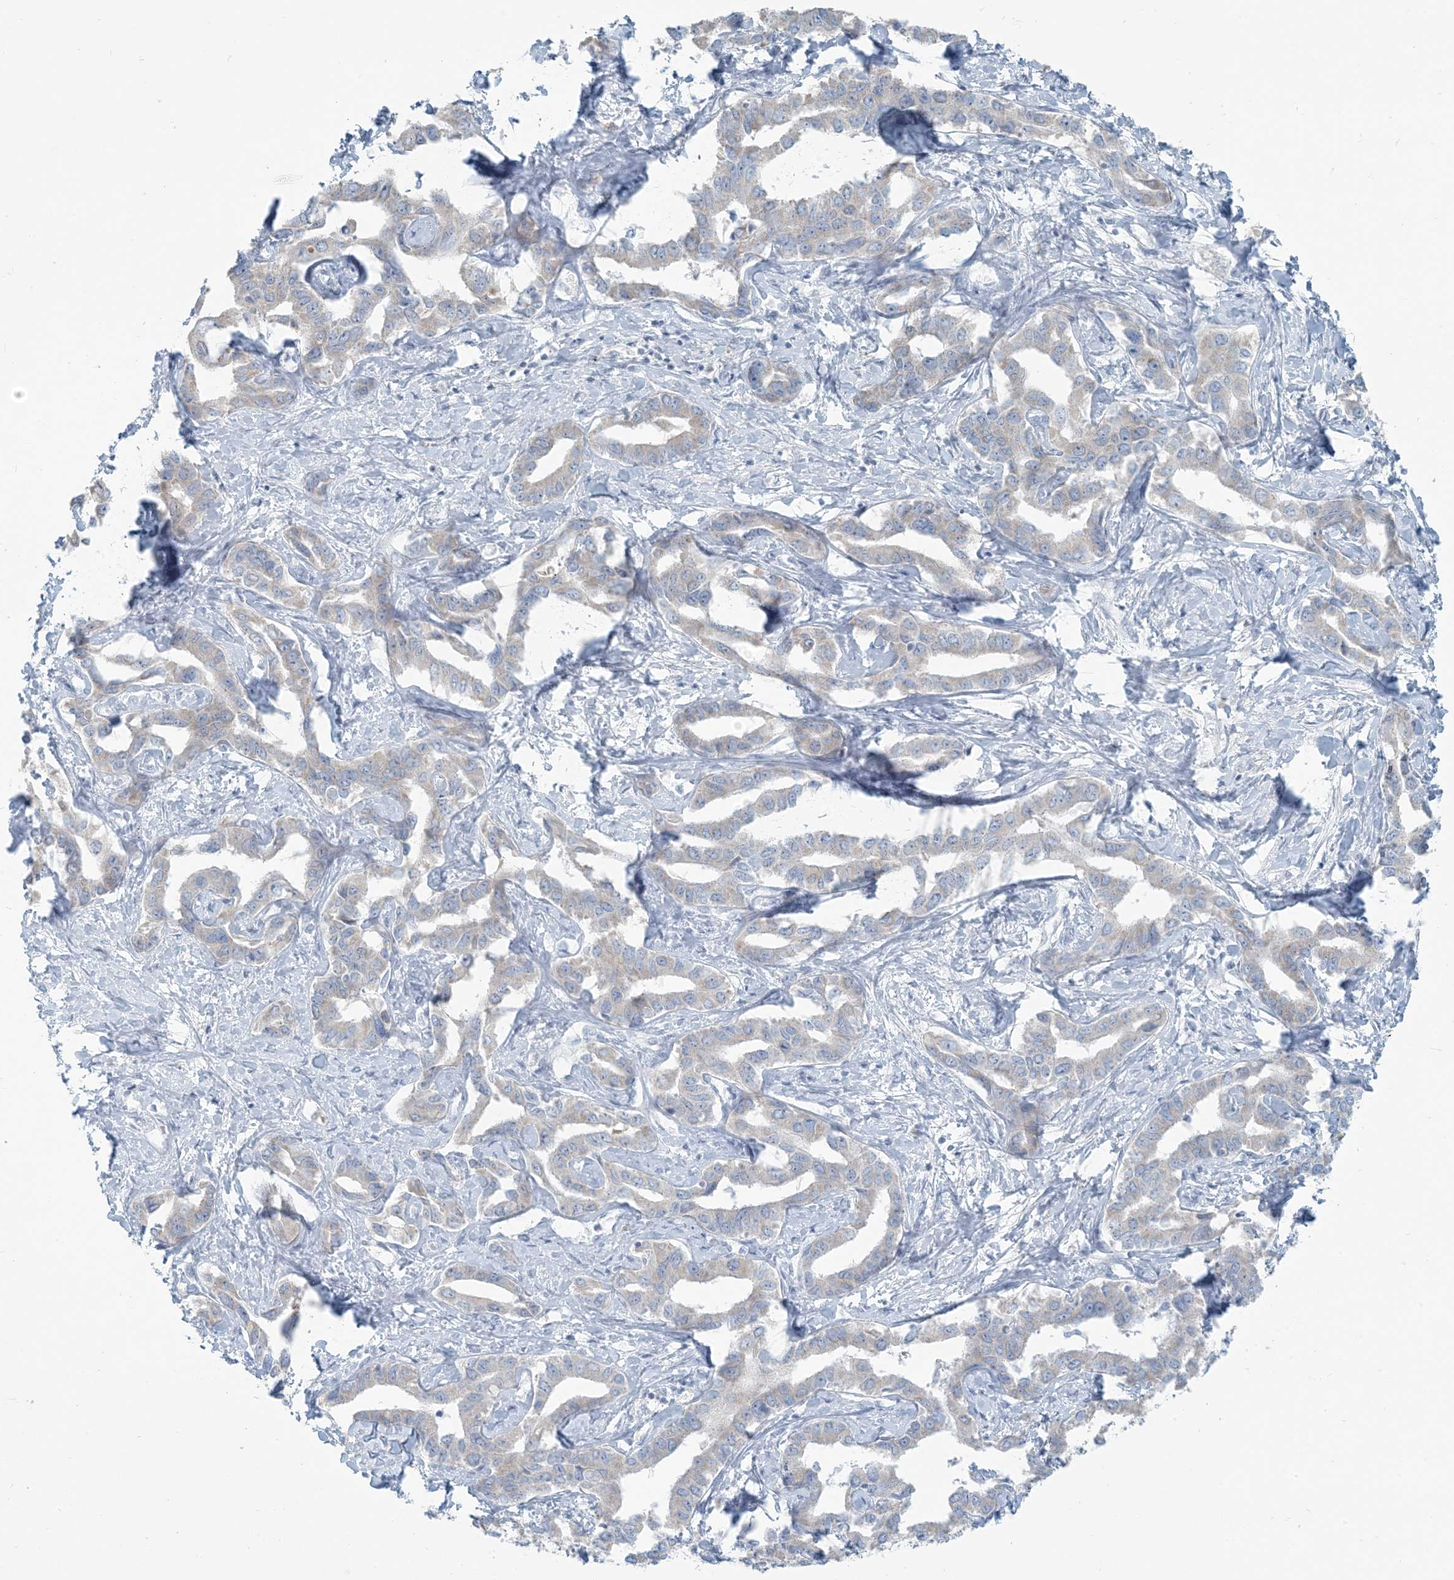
{"staining": {"intensity": "negative", "quantity": "none", "location": "none"}, "tissue": "liver cancer", "cell_type": "Tumor cells", "image_type": "cancer", "snomed": [{"axis": "morphology", "description": "Cholangiocarcinoma"}, {"axis": "topography", "description": "Liver"}], "caption": "This is an immunohistochemistry image of liver cancer. There is no expression in tumor cells.", "gene": "SCML1", "patient": {"sex": "male", "age": 59}}